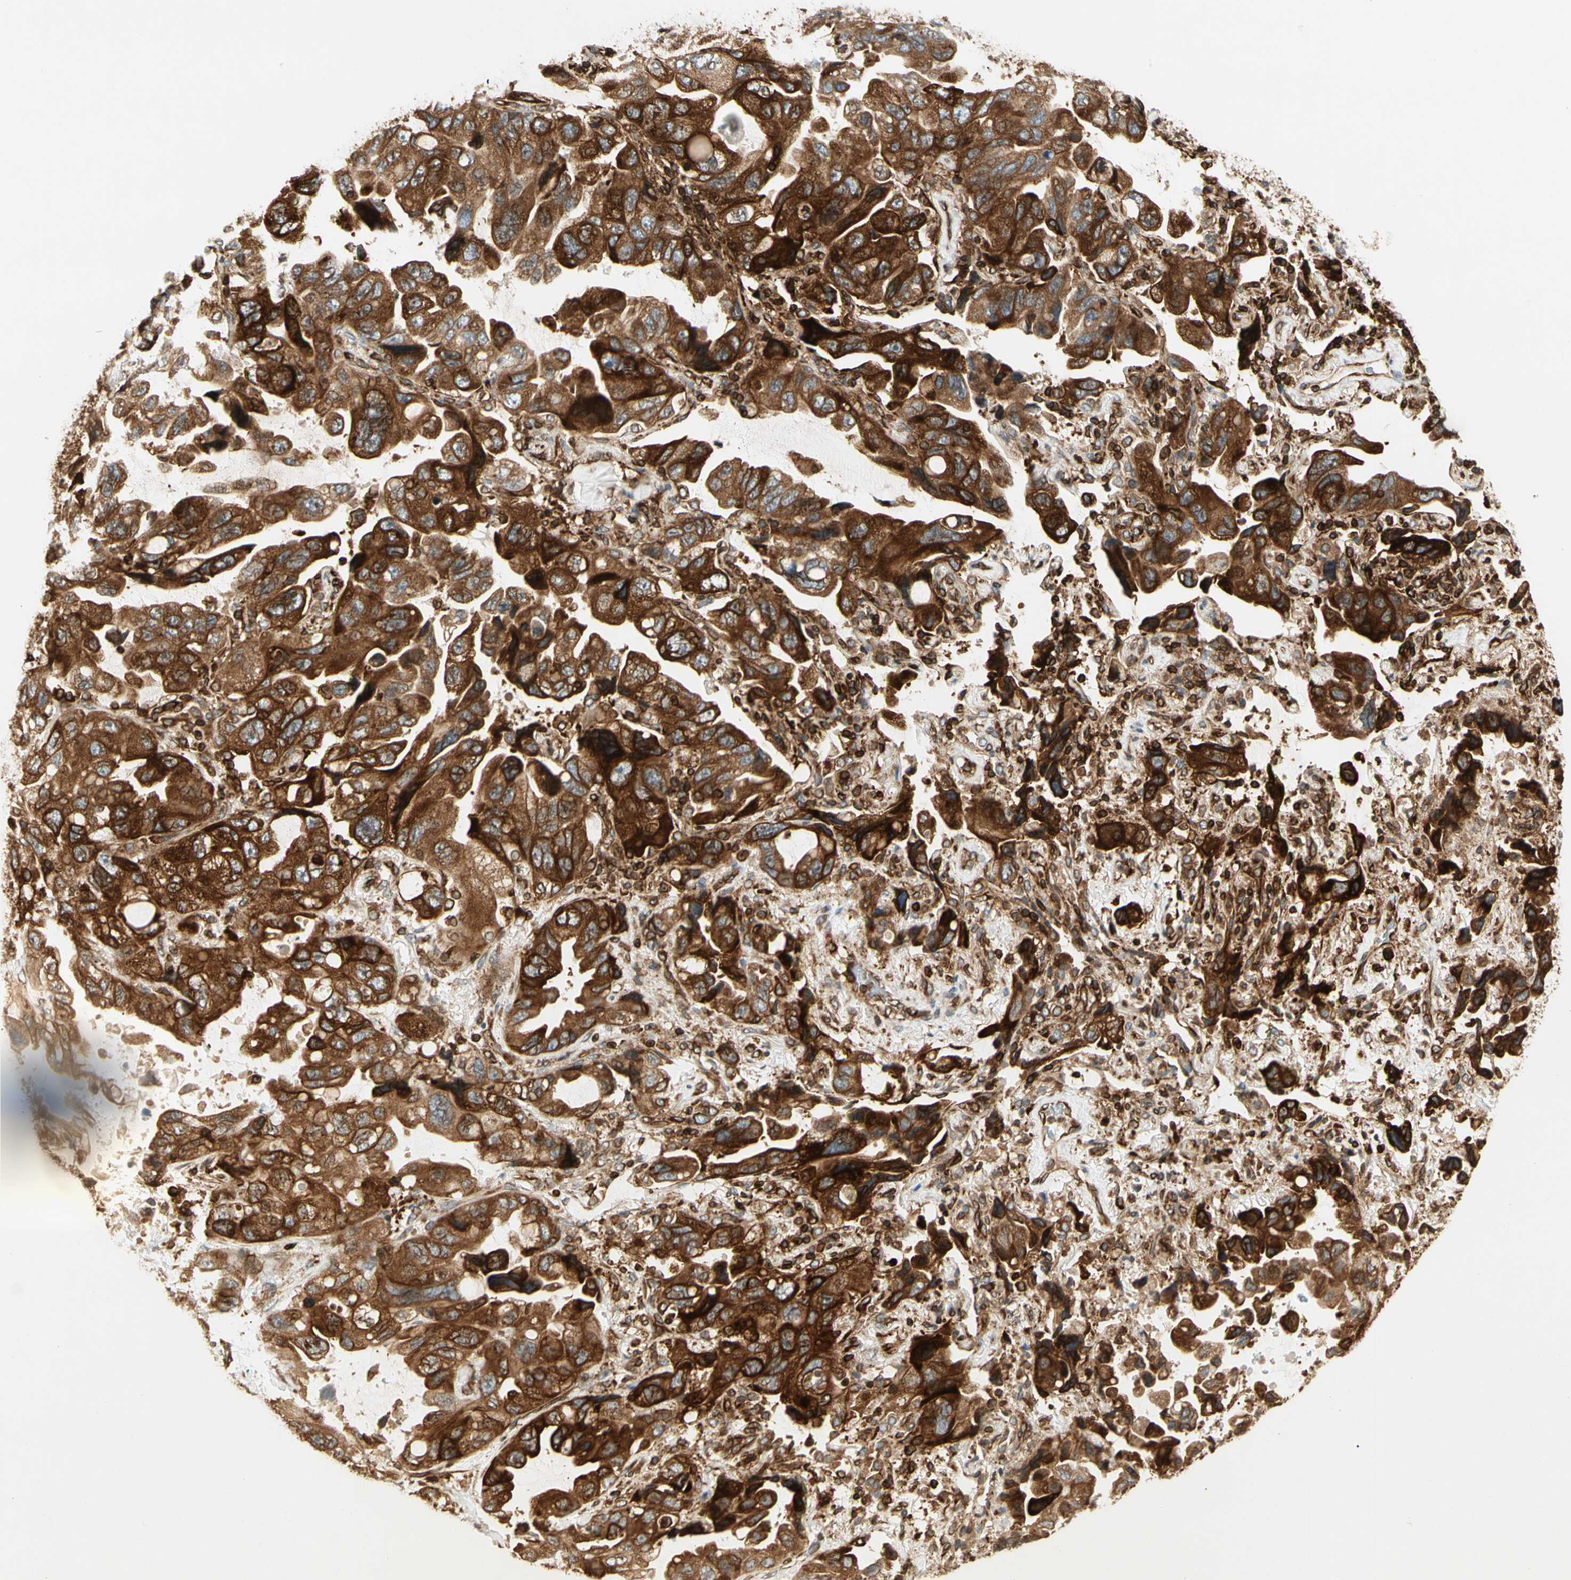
{"staining": {"intensity": "strong", "quantity": ">75%", "location": "cytoplasmic/membranous"}, "tissue": "lung cancer", "cell_type": "Tumor cells", "image_type": "cancer", "snomed": [{"axis": "morphology", "description": "Squamous cell carcinoma, NOS"}, {"axis": "topography", "description": "Lung"}], "caption": "Protein analysis of lung cancer (squamous cell carcinoma) tissue displays strong cytoplasmic/membranous expression in about >75% of tumor cells.", "gene": "TAPBP", "patient": {"sex": "female", "age": 73}}